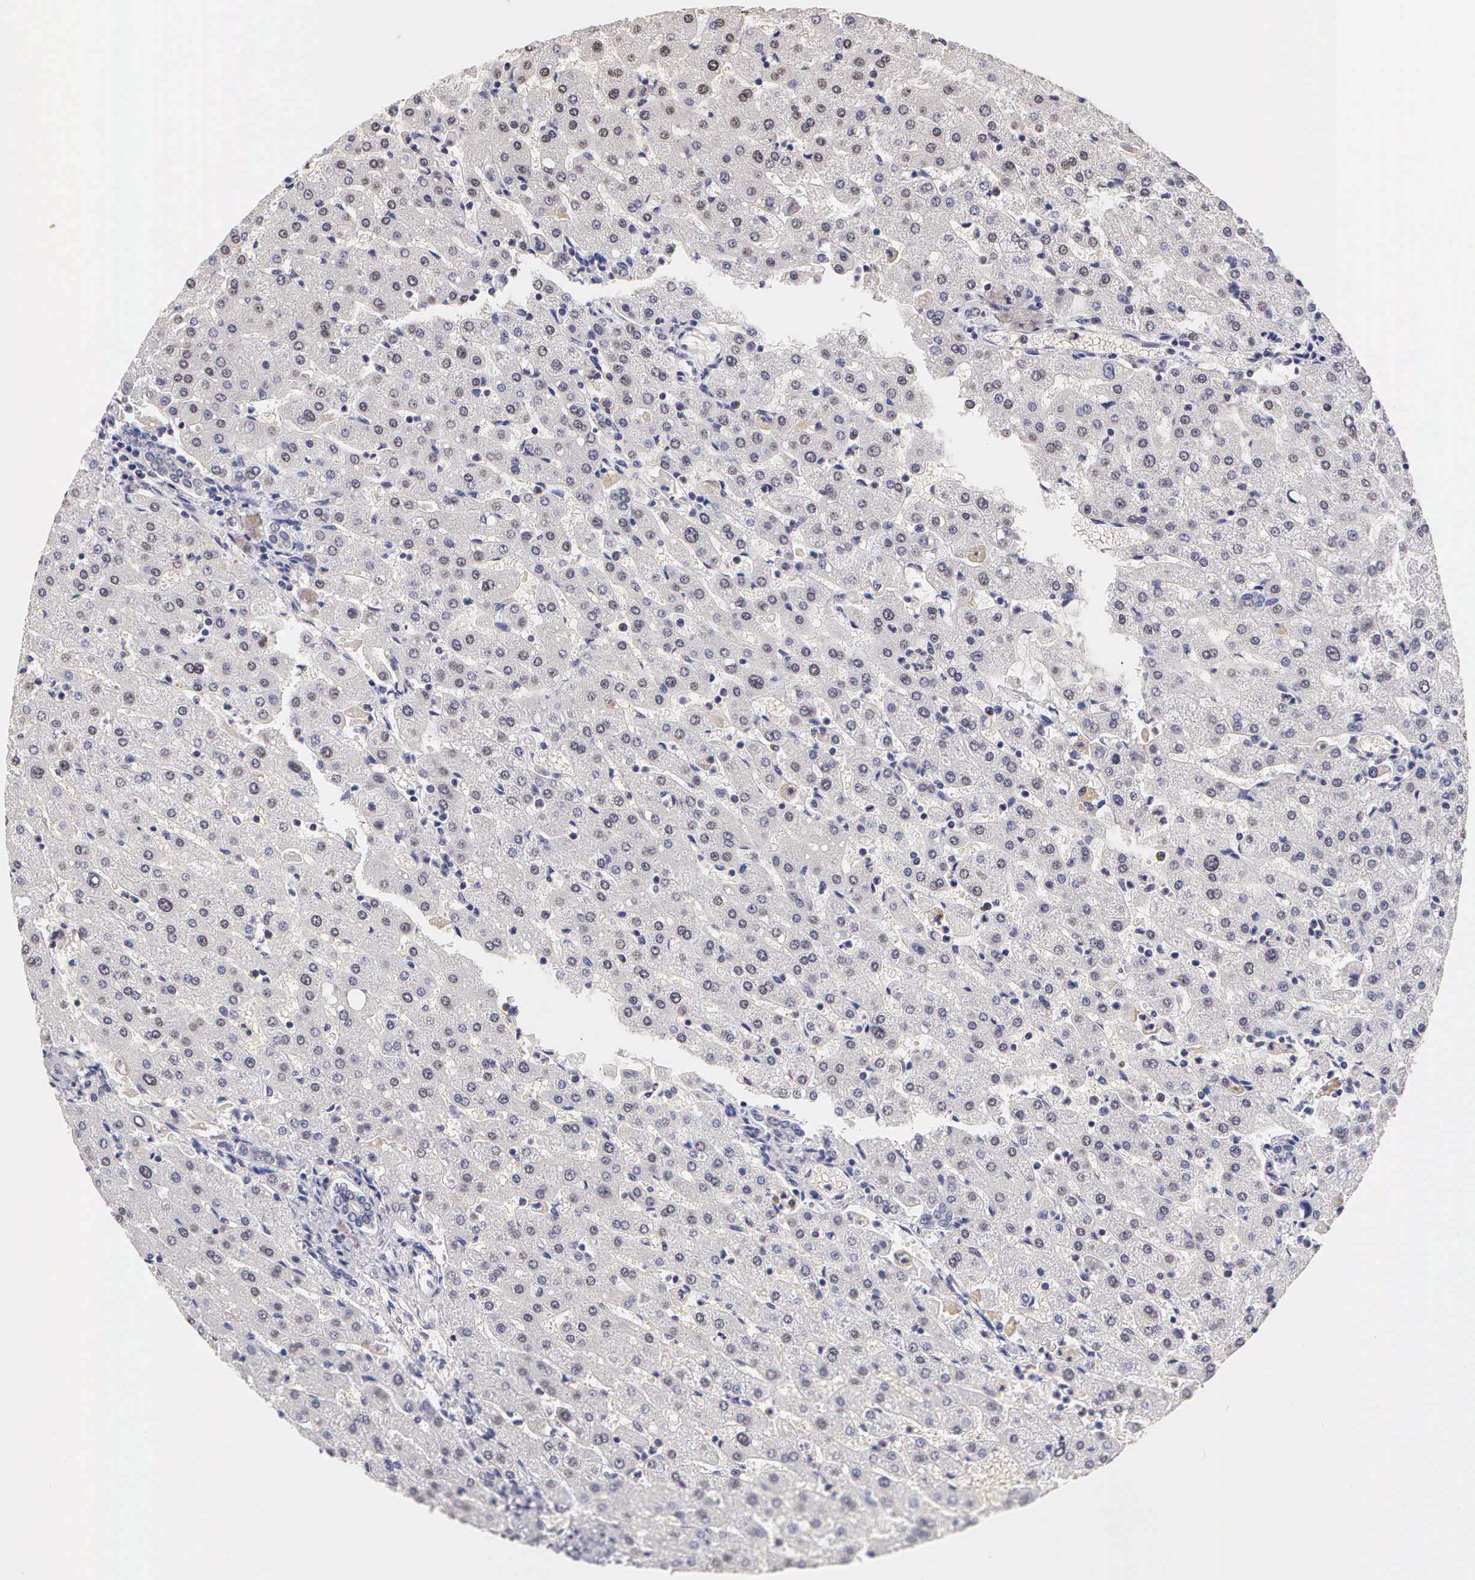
{"staining": {"intensity": "negative", "quantity": "none", "location": "none"}, "tissue": "liver", "cell_type": "Cholangiocytes", "image_type": "normal", "snomed": [{"axis": "morphology", "description": "Normal tissue, NOS"}, {"axis": "topography", "description": "Liver"}], "caption": "High power microscopy photomicrograph of an immunohistochemistry (IHC) image of benign liver, revealing no significant positivity in cholangiocytes.", "gene": "MKI67", "patient": {"sex": "female", "age": 30}}